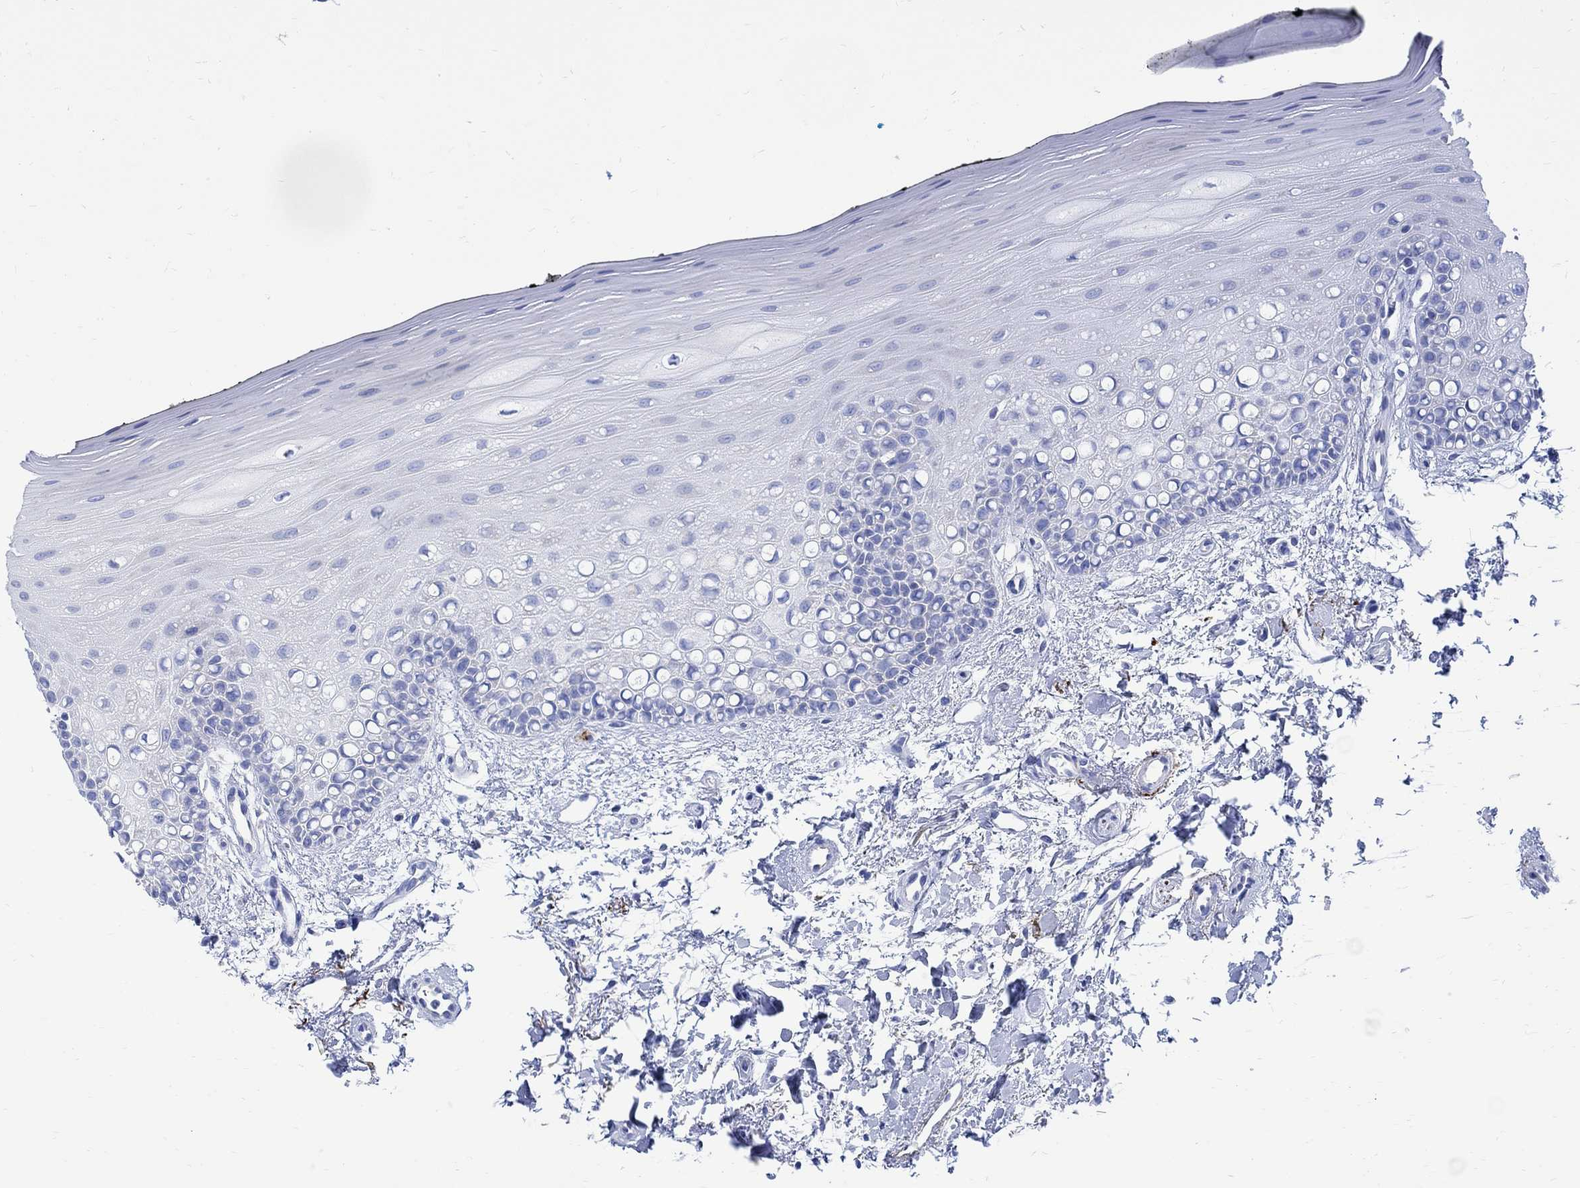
{"staining": {"intensity": "negative", "quantity": "none", "location": "none"}, "tissue": "oral mucosa", "cell_type": "Squamous epithelial cells", "image_type": "normal", "snomed": [{"axis": "morphology", "description": "Normal tissue, NOS"}, {"axis": "topography", "description": "Oral tissue"}], "caption": "Protein analysis of normal oral mucosa demonstrates no significant staining in squamous epithelial cells. (Stains: DAB (3,3'-diaminobenzidine) immunohistochemistry with hematoxylin counter stain, Microscopy: brightfield microscopy at high magnification).", "gene": "CPLX1", "patient": {"sex": "female", "age": 78}}